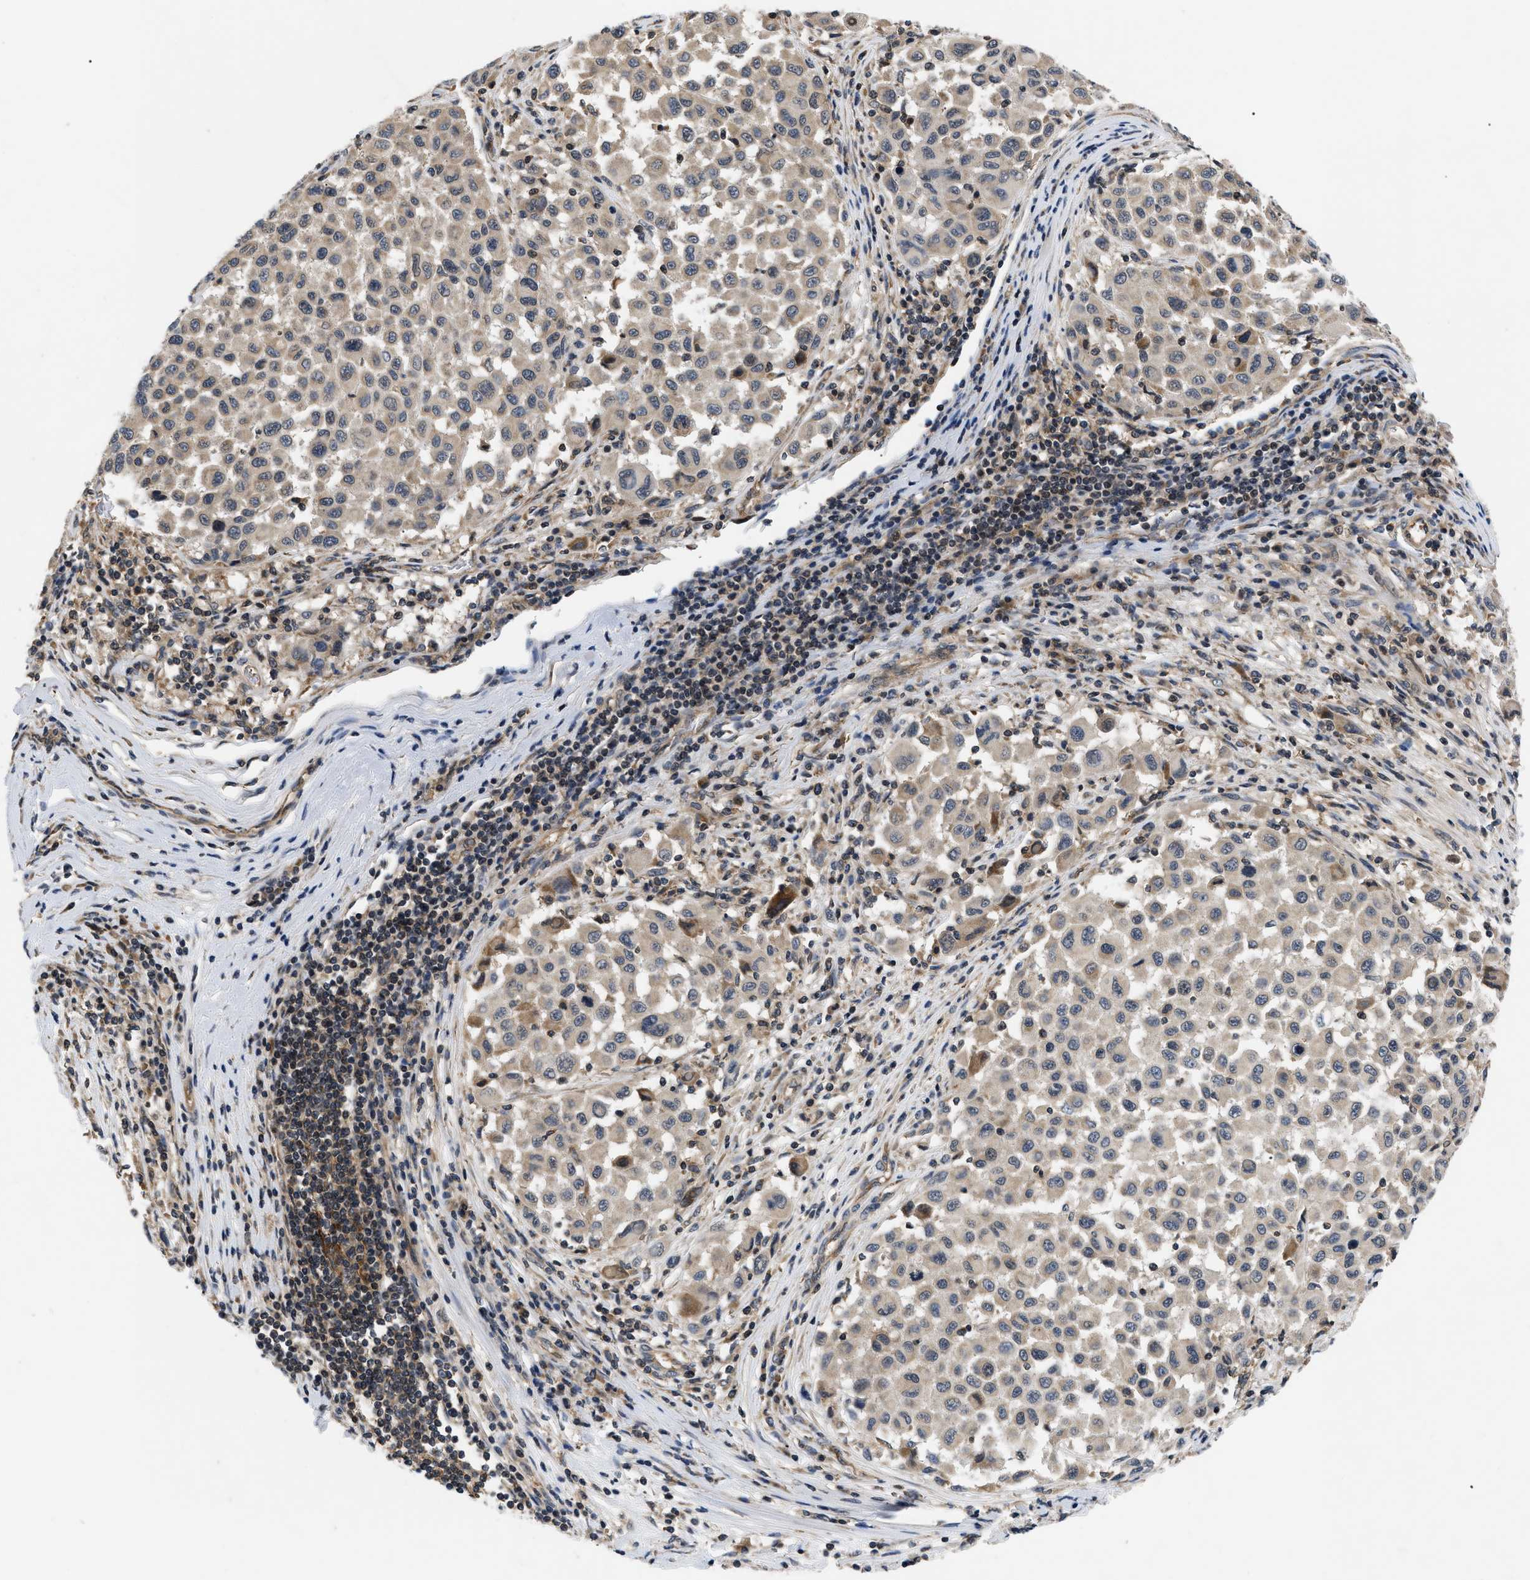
{"staining": {"intensity": "weak", "quantity": "<25%", "location": "cytoplasmic/membranous"}, "tissue": "melanoma", "cell_type": "Tumor cells", "image_type": "cancer", "snomed": [{"axis": "morphology", "description": "Malignant melanoma, Metastatic site"}, {"axis": "topography", "description": "Lymph node"}], "caption": "This is an IHC image of melanoma. There is no expression in tumor cells.", "gene": "HMGCR", "patient": {"sex": "male", "age": 61}}